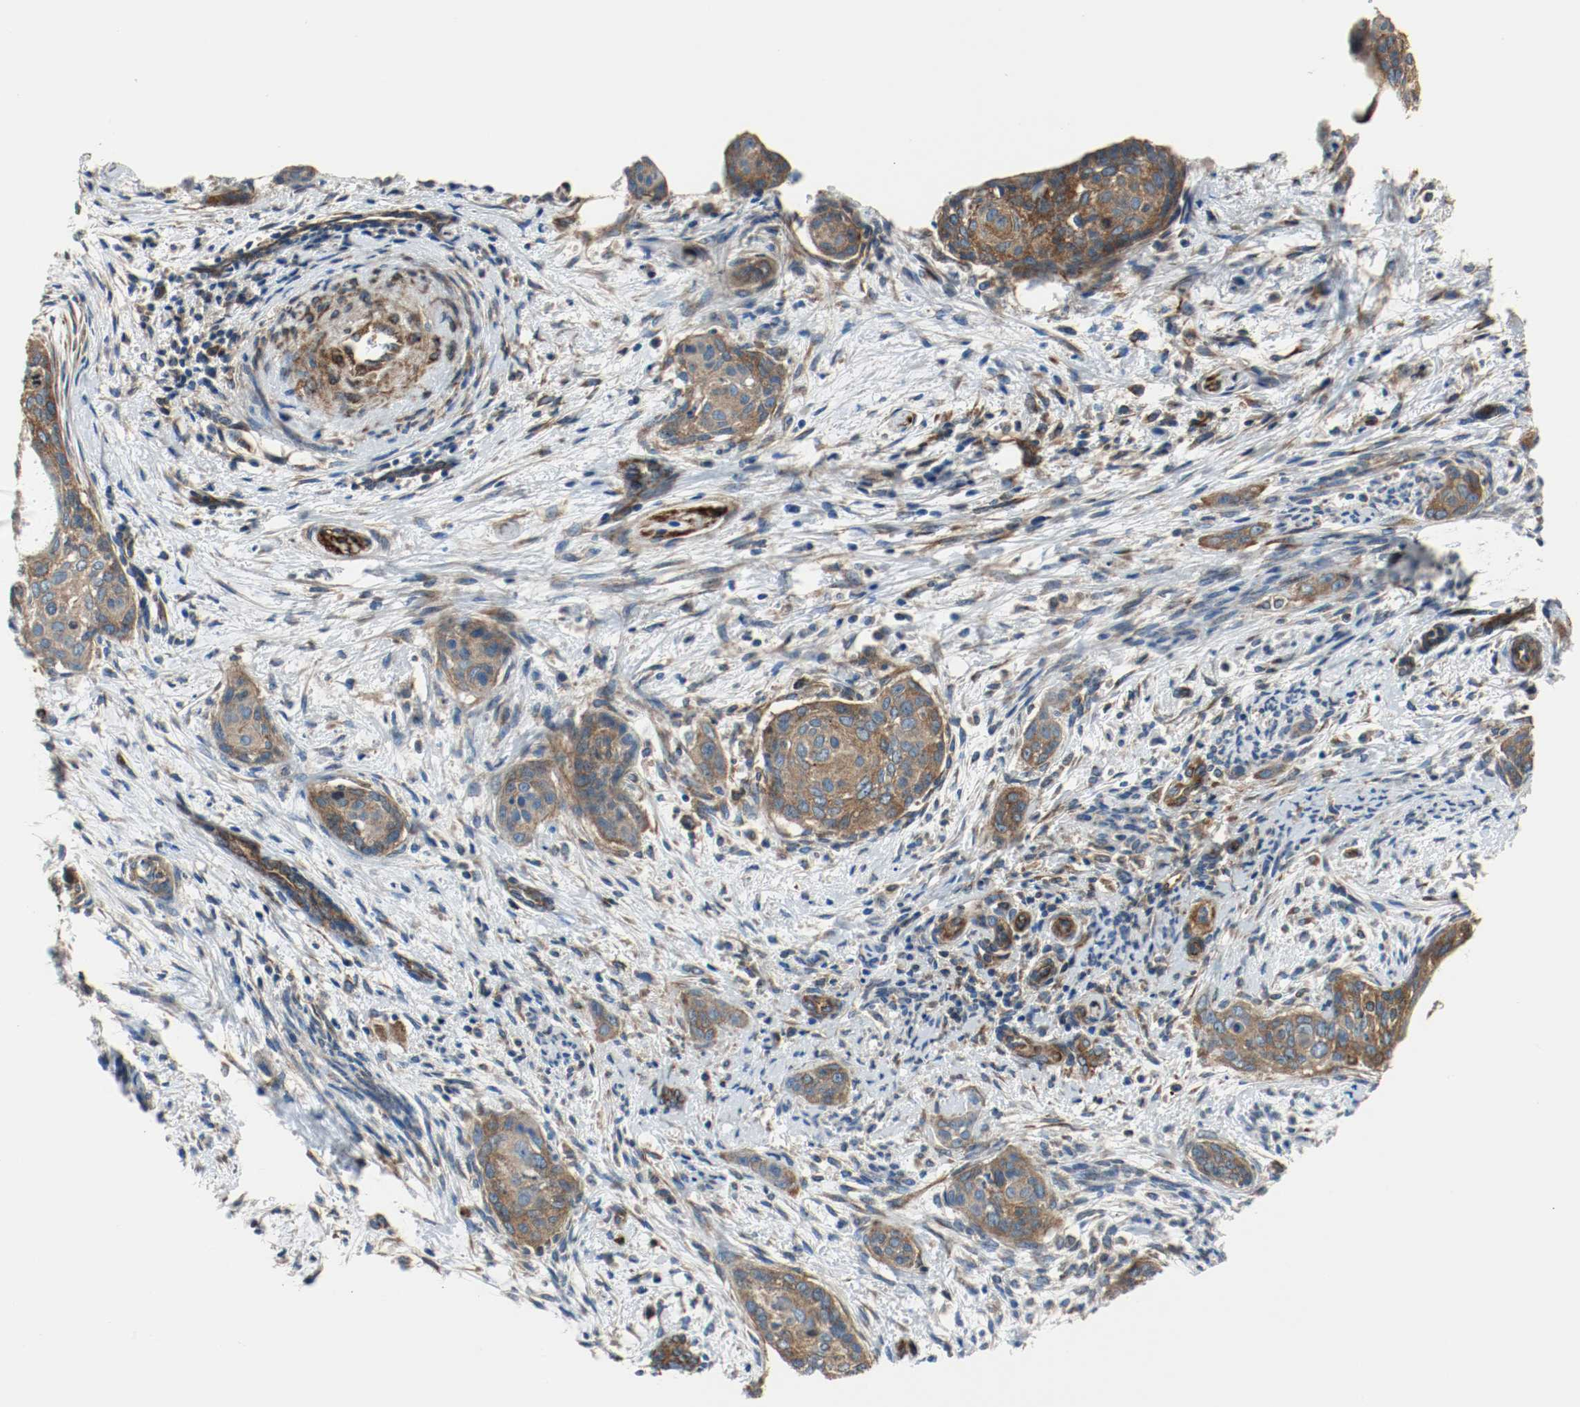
{"staining": {"intensity": "moderate", "quantity": ">75%", "location": "cytoplasmic/membranous"}, "tissue": "cervical cancer", "cell_type": "Tumor cells", "image_type": "cancer", "snomed": [{"axis": "morphology", "description": "Squamous cell carcinoma, NOS"}, {"axis": "topography", "description": "Cervix"}], "caption": "Protein staining shows moderate cytoplasmic/membranous positivity in approximately >75% of tumor cells in cervical cancer (squamous cell carcinoma).", "gene": "TUBA3D", "patient": {"sex": "female", "age": 33}}